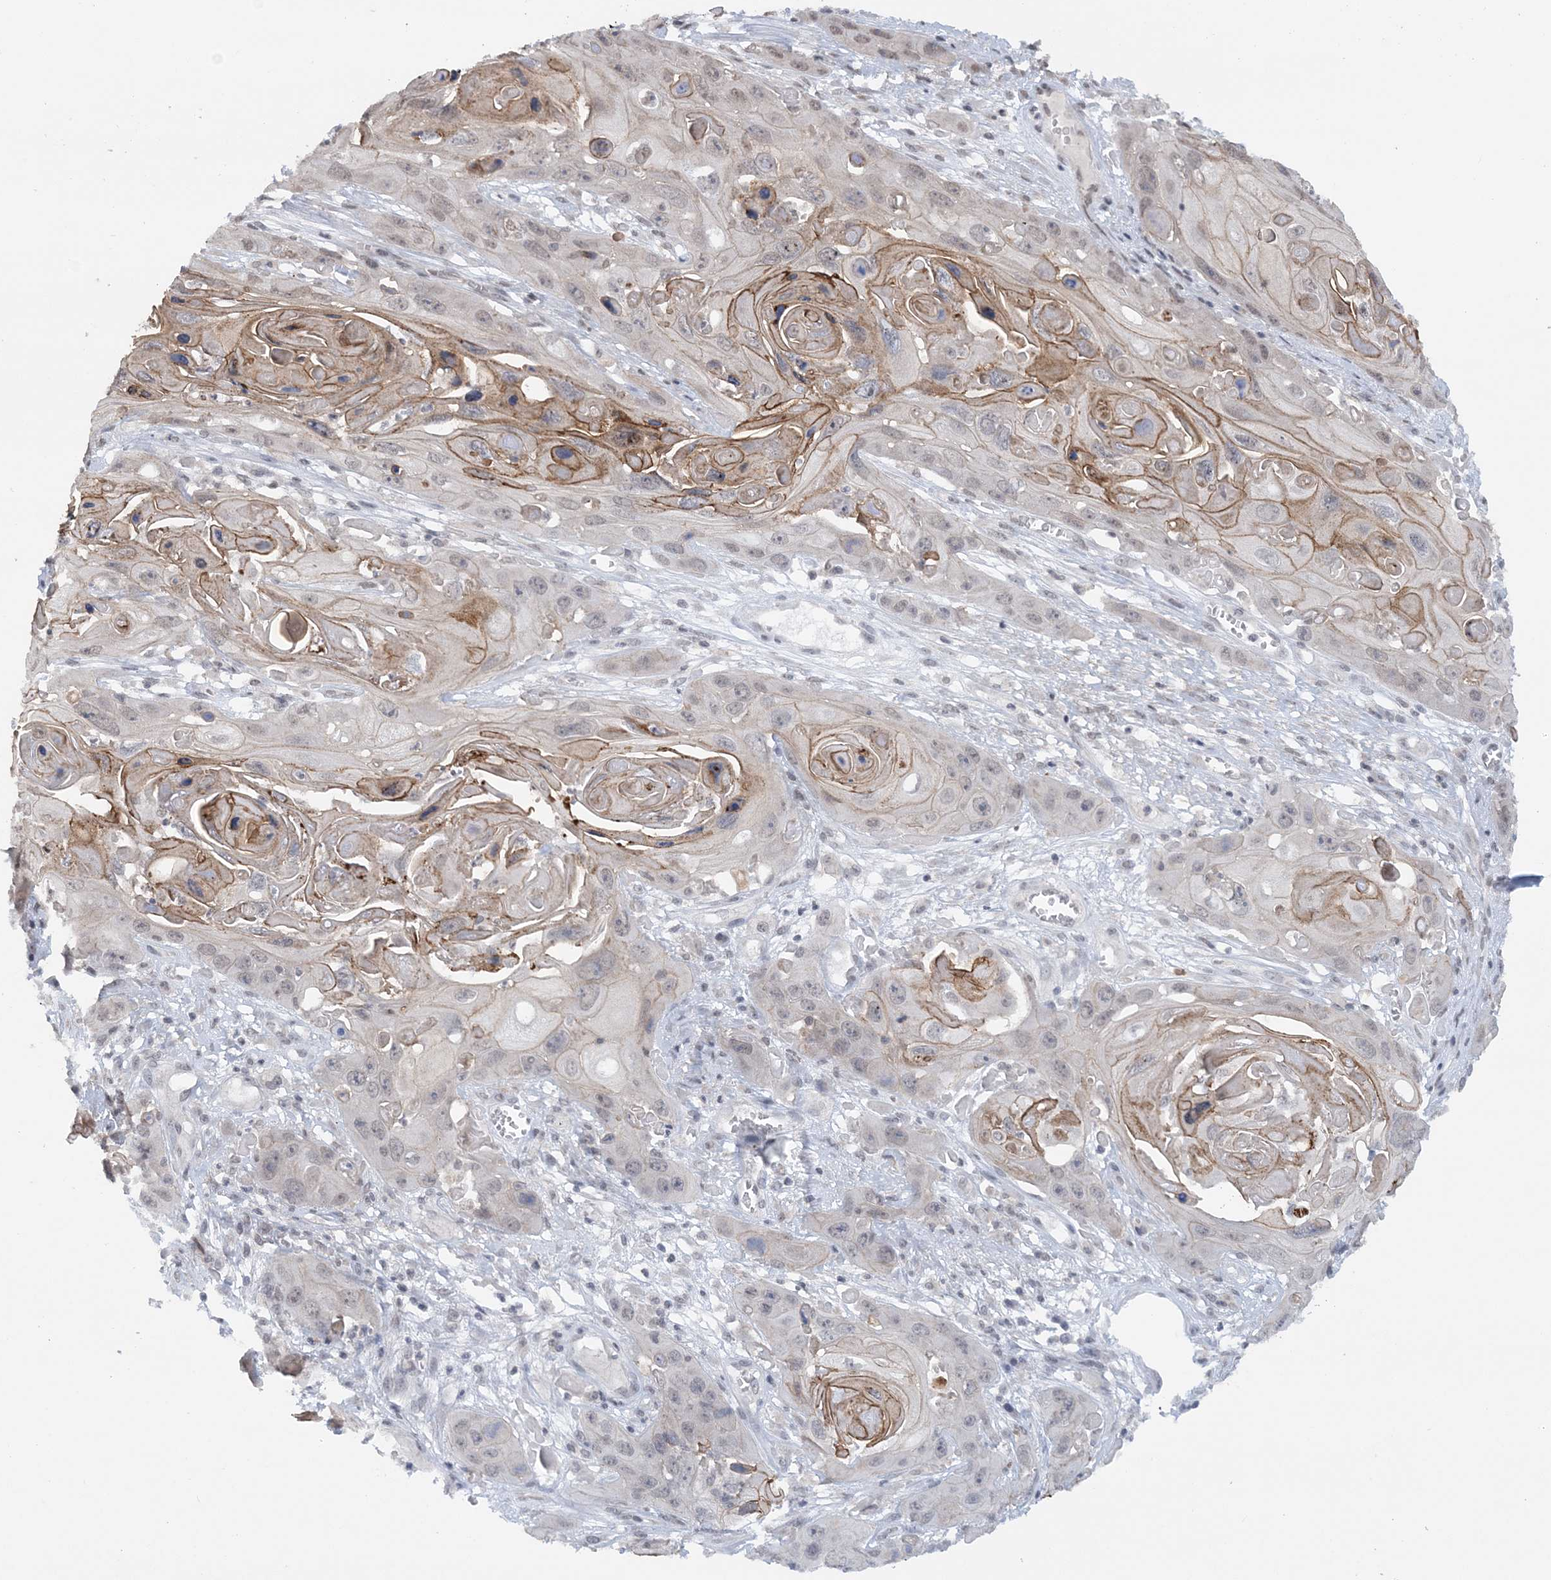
{"staining": {"intensity": "moderate", "quantity": "<25%", "location": "cytoplasmic/membranous,nuclear"}, "tissue": "skin cancer", "cell_type": "Tumor cells", "image_type": "cancer", "snomed": [{"axis": "morphology", "description": "Squamous cell carcinoma, NOS"}, {"axis": "topography", "description": "Skin"}], "caption": "A low amount of moderate cytoplasmic/membranous and nuclear expression is identified in approximately <25% of tumor cells in skin squamous cell carcinoma tissue.", "gene": "CCDC152", "patient": {"sex": "male", "age": 55}}